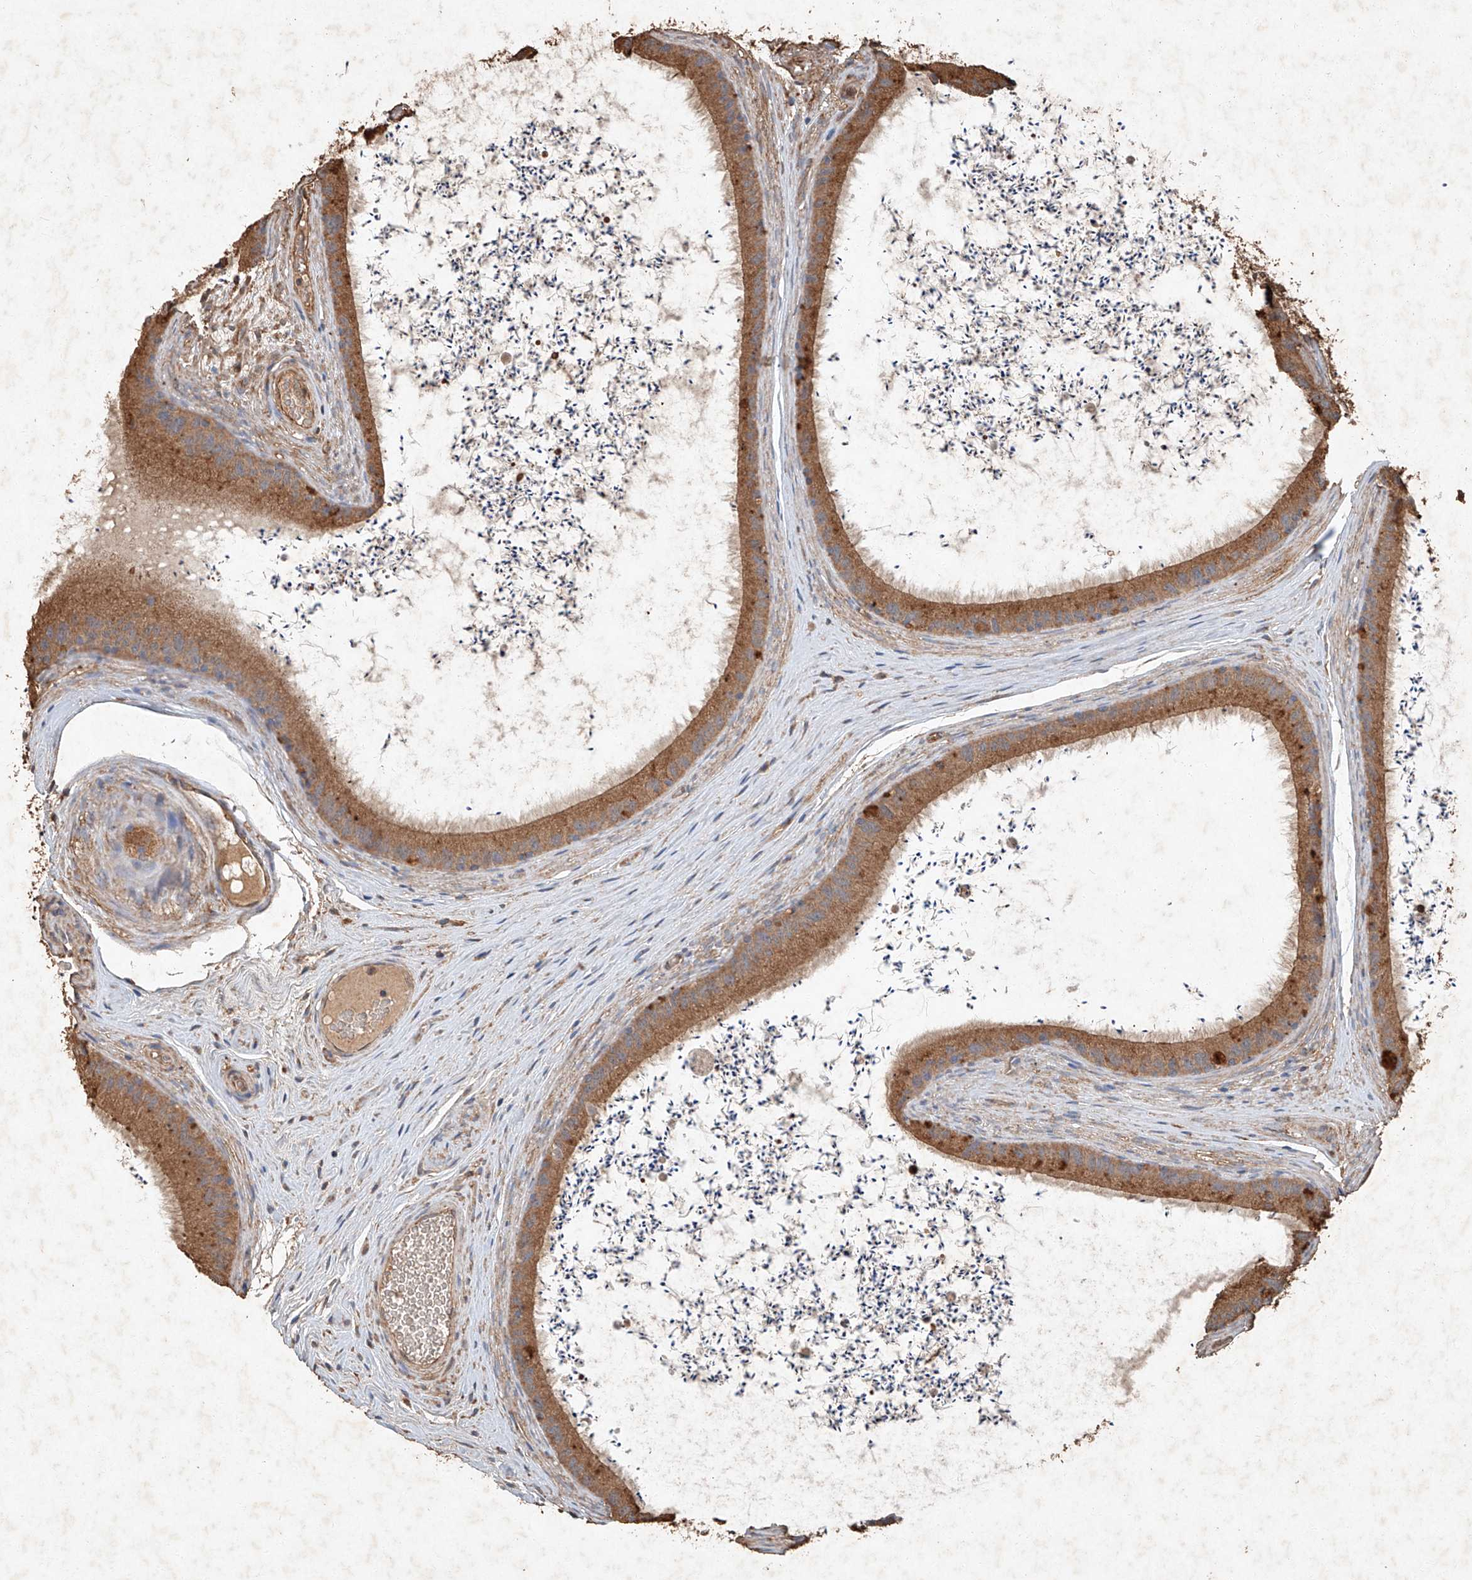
{"staining": {"intensity": "moderate", "quantity": ">75%", "location": "cytoplasmic/membranous"}, "tissue": "epididymis", "cell_type": "Glandular cells", "image_type": "normal", "snomed": [{"axis": "morphology", "description": "Normal tissue, NOS"}, {"axis": "topography", "description": "Epididymis, spermatic cord, NOS"}], "caption": "The image demonstrates a brown stain indicating the presence of a protein in the cytoplasmic/membranous of glandular cells in epididymis. The protein of interest is shown in brown color, while the nuclei are stained blue.", "gene": "STK3", "patient": {"sex": "male", "age": 50}}